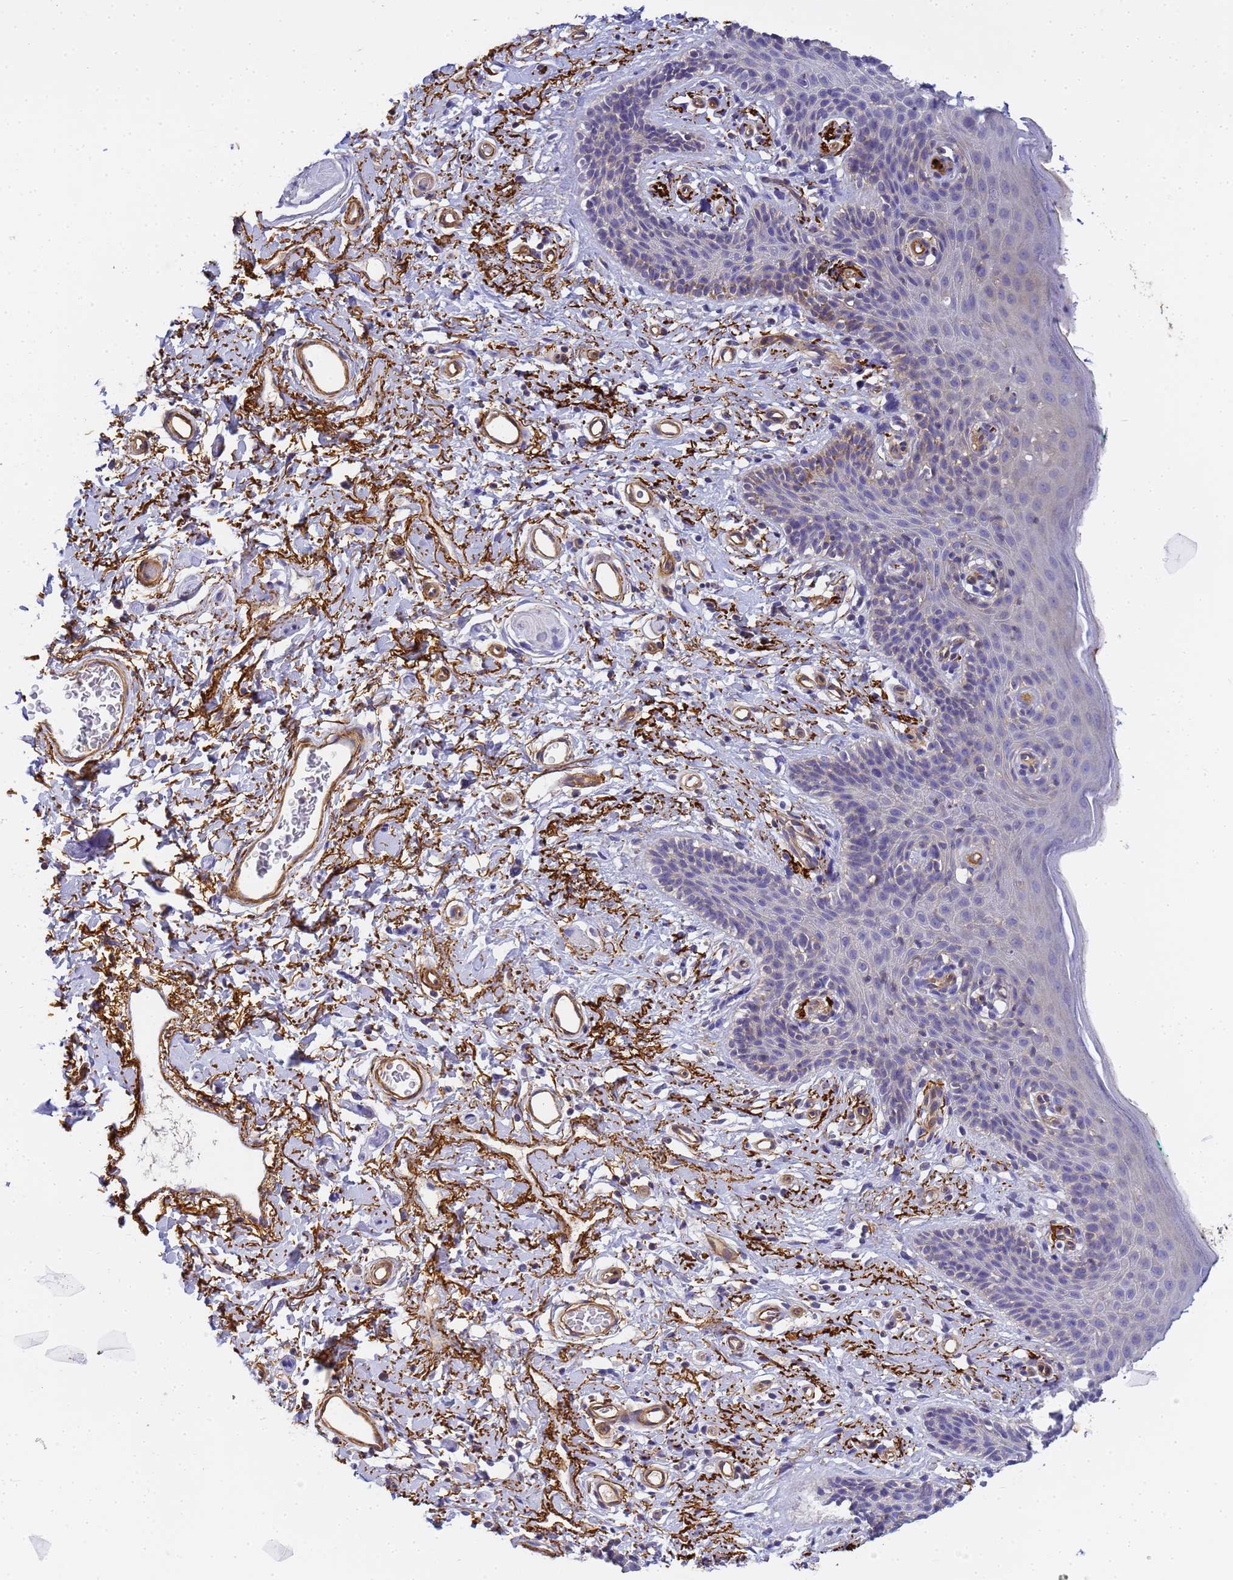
{"staining": {"intensity": "negative", "quantity": "none", "location": "none"}, "tissue": "skin", "cell_type": "Epidermal cells", "image_type": "normal", "snomed": [{"axis": "morphology", "description": "Normal tissue, NOS"}, {"axis": "topography", "description": "Vulva"}], "caption": "This is an IHC histopathology image of benign human skin. There is no expression in epidermal cells.", "gene": "MYL10", "patient": {"sex": "female", "age": 66}}